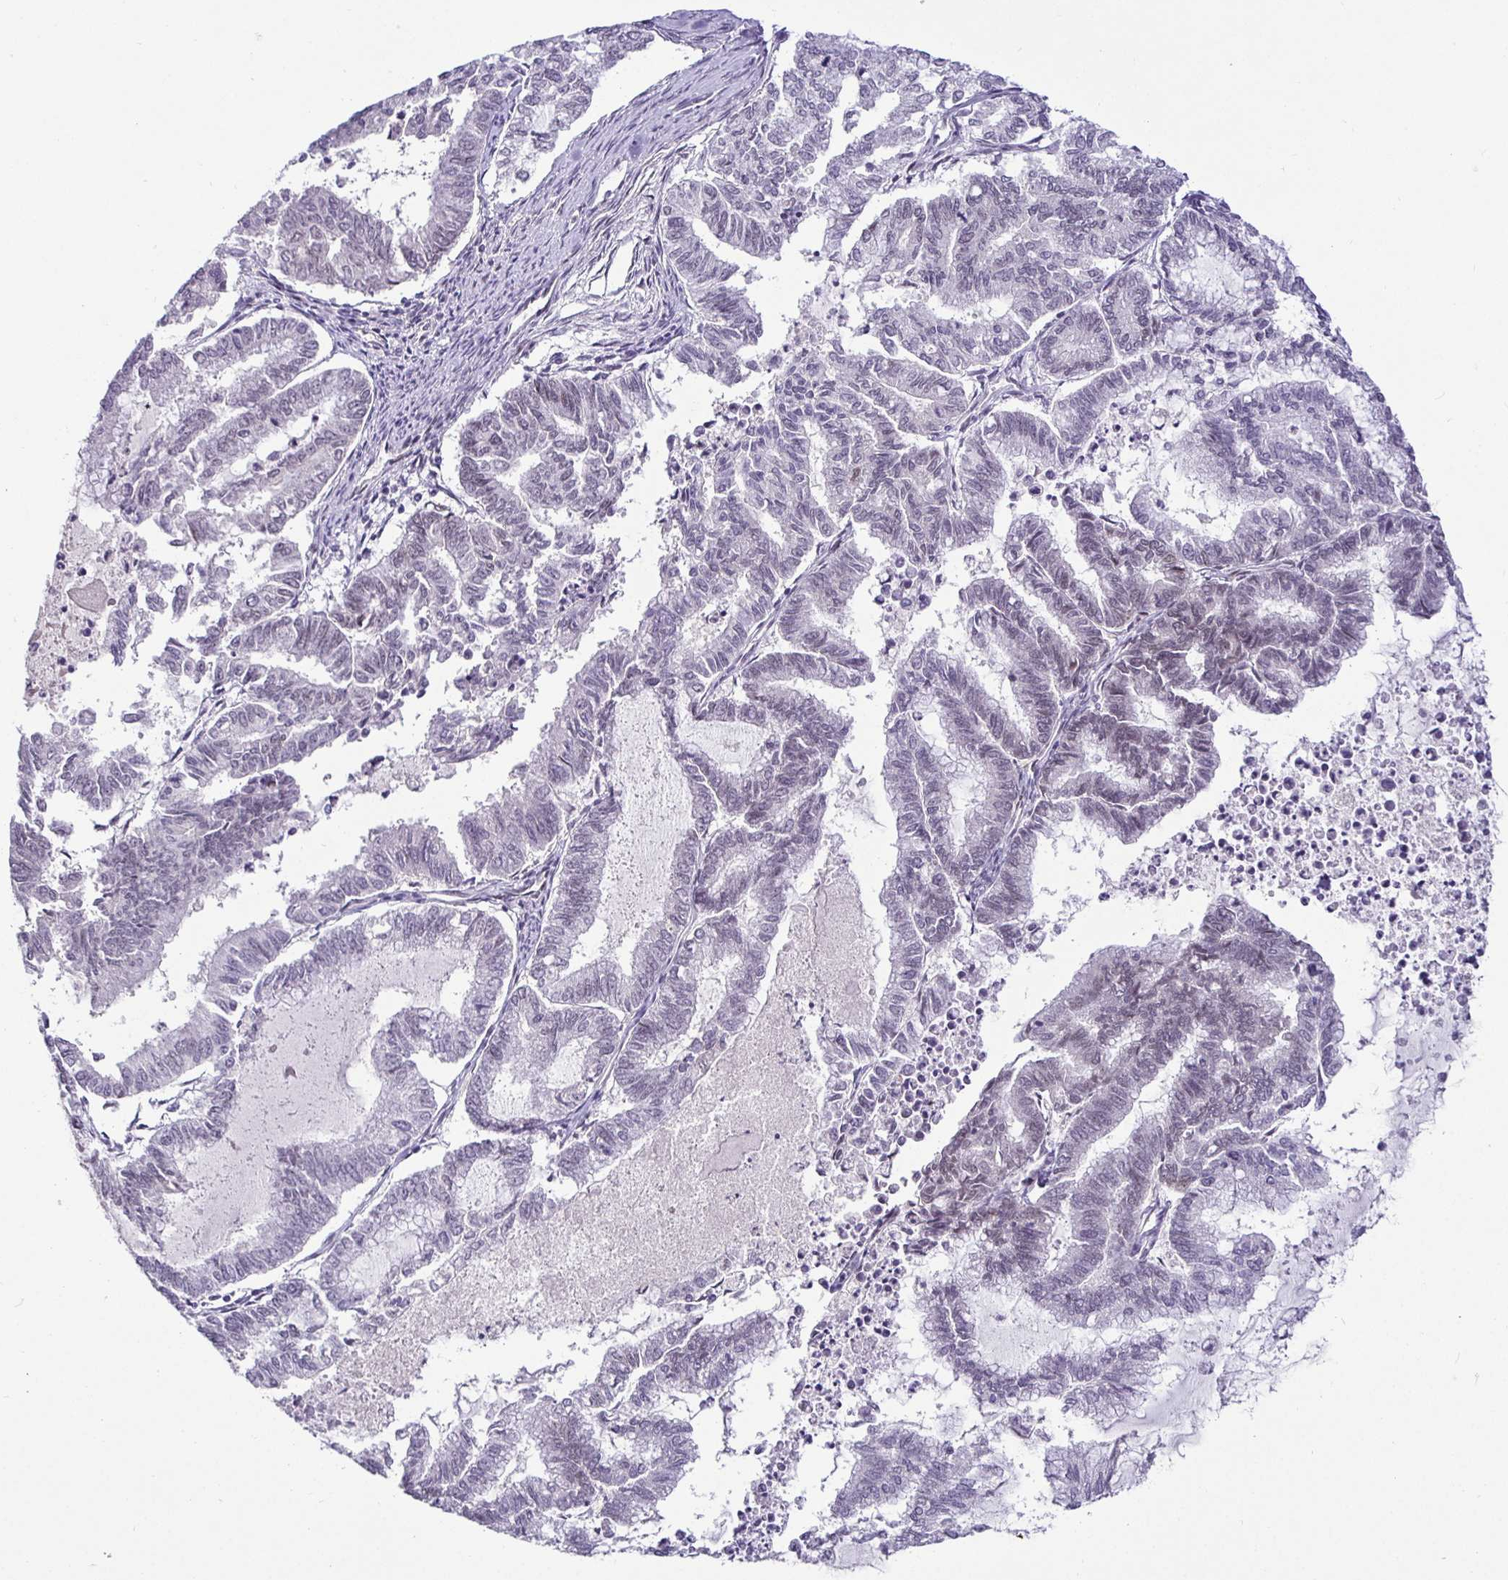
{"staining": {"intensity": "negative", "quantity": "none", "location": "none"}, "tissue": "endometrial cancer", "cell_type": "Tumor cells", "image_type": "cancer", "snomed": [{"axis": "morphology", "description": "Adenocarcinoma, NOS"}, {"axis": "topography", "description": "Endometrium"}], "caption": "The immunohistochemistry micrograph has no significant staining in tumor cells of adenocarcinoma (endometrial) tissue. Brightfield microscopy of immunohistochemistry stained with DAB (brown) and hematoxylin (blue), captured at high magnification.", "gene": "NUP188", "patient": {"sex": "female", "age": 79}}